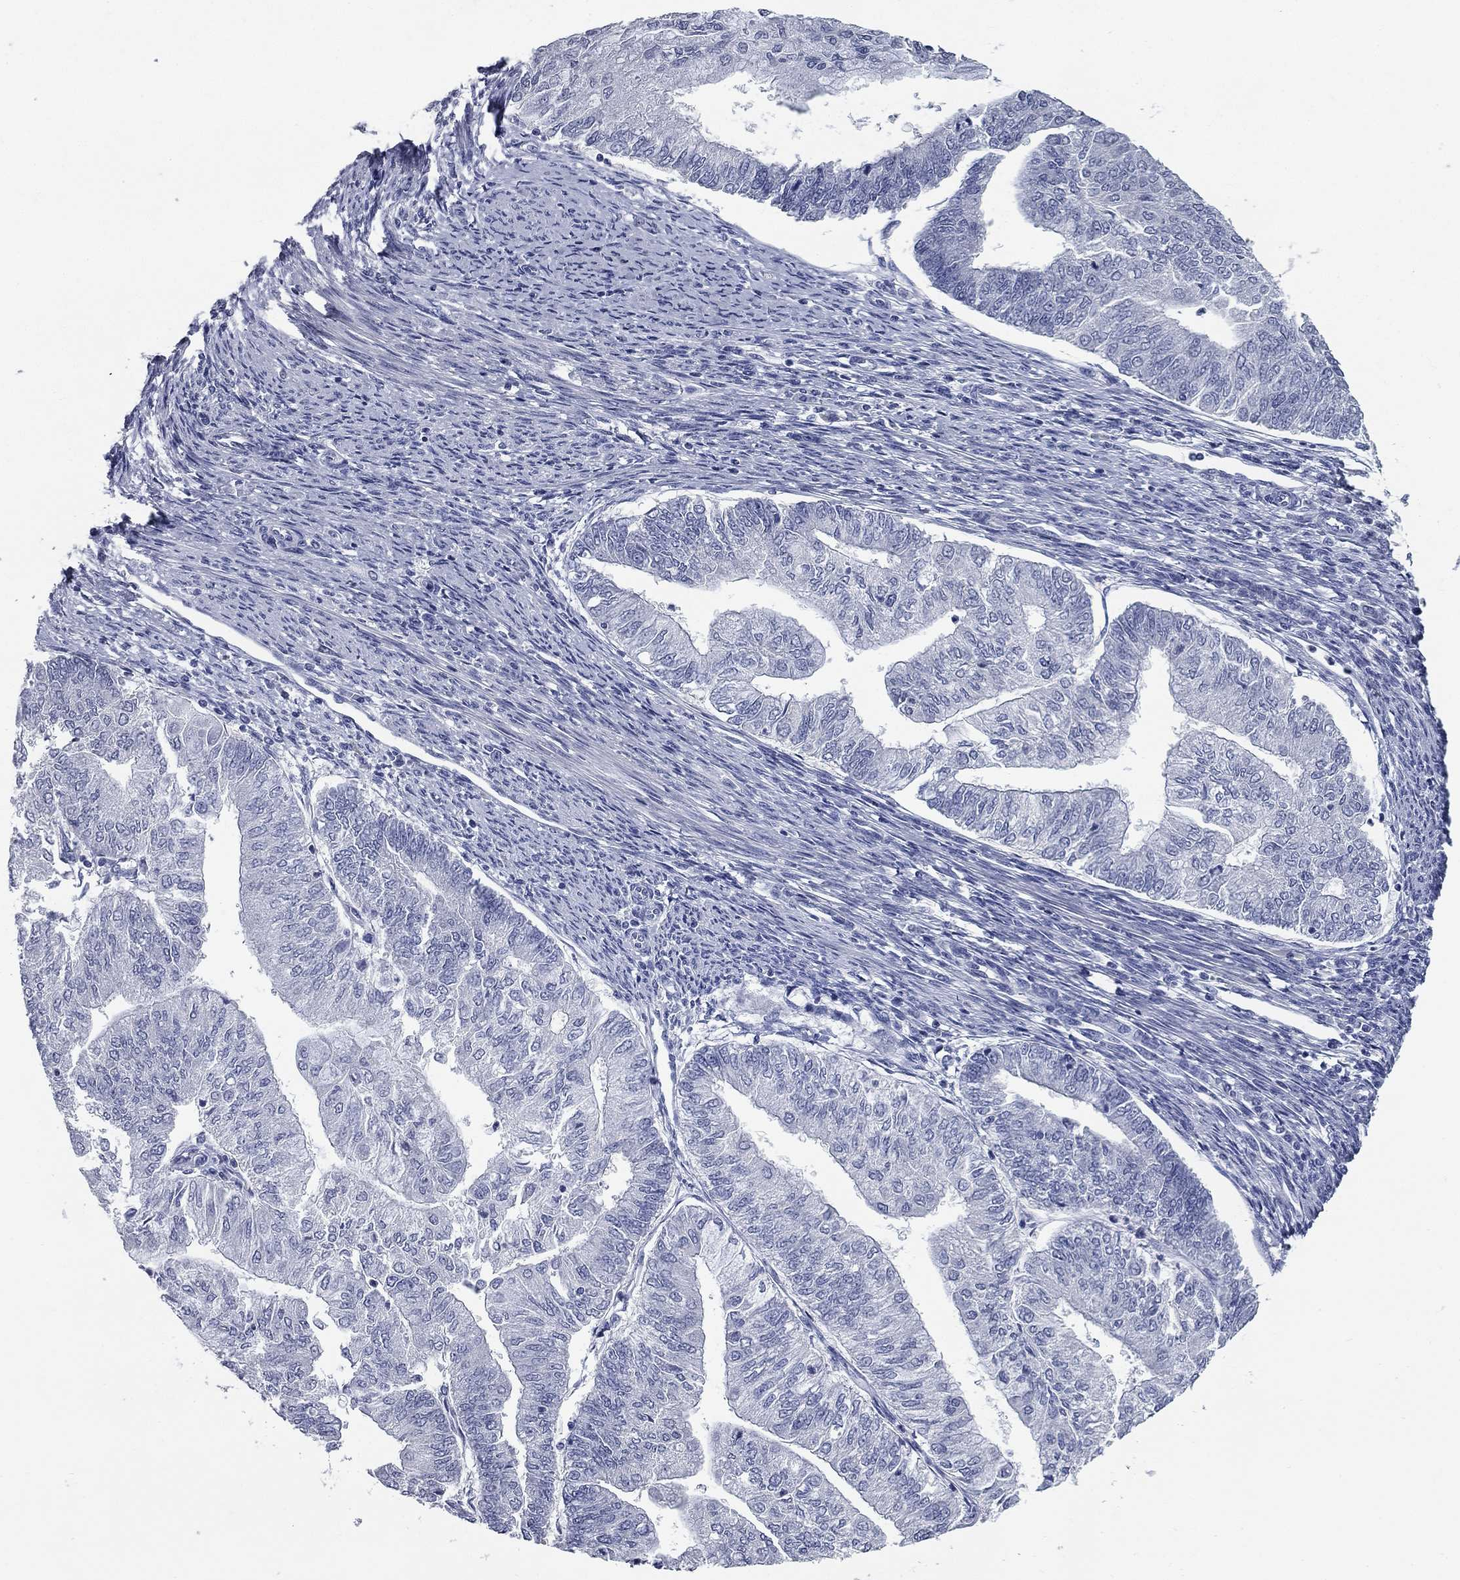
{"staining": {"intensity": "negative", "quantity": "none", "location": "none"}, "tissue": "endometrial cancer", "cell_type": "Tumor cells", "image_type": "cancer", "snomed": [{"axis": "morphology", "description": "Adenocarcinoma, NOS"}, {"axis": "topography", "description": "Endometrium"}], "caption": "Tumor cells show no significant protein expression in adenocarcinoma (endometrial). (Brightfield microscopy of DAB (3,3'-diaminobenzidine) immunohistochemistry at high magnification).", "gene": "SYT12", "patient": {"sex": "female", "age": 59}}